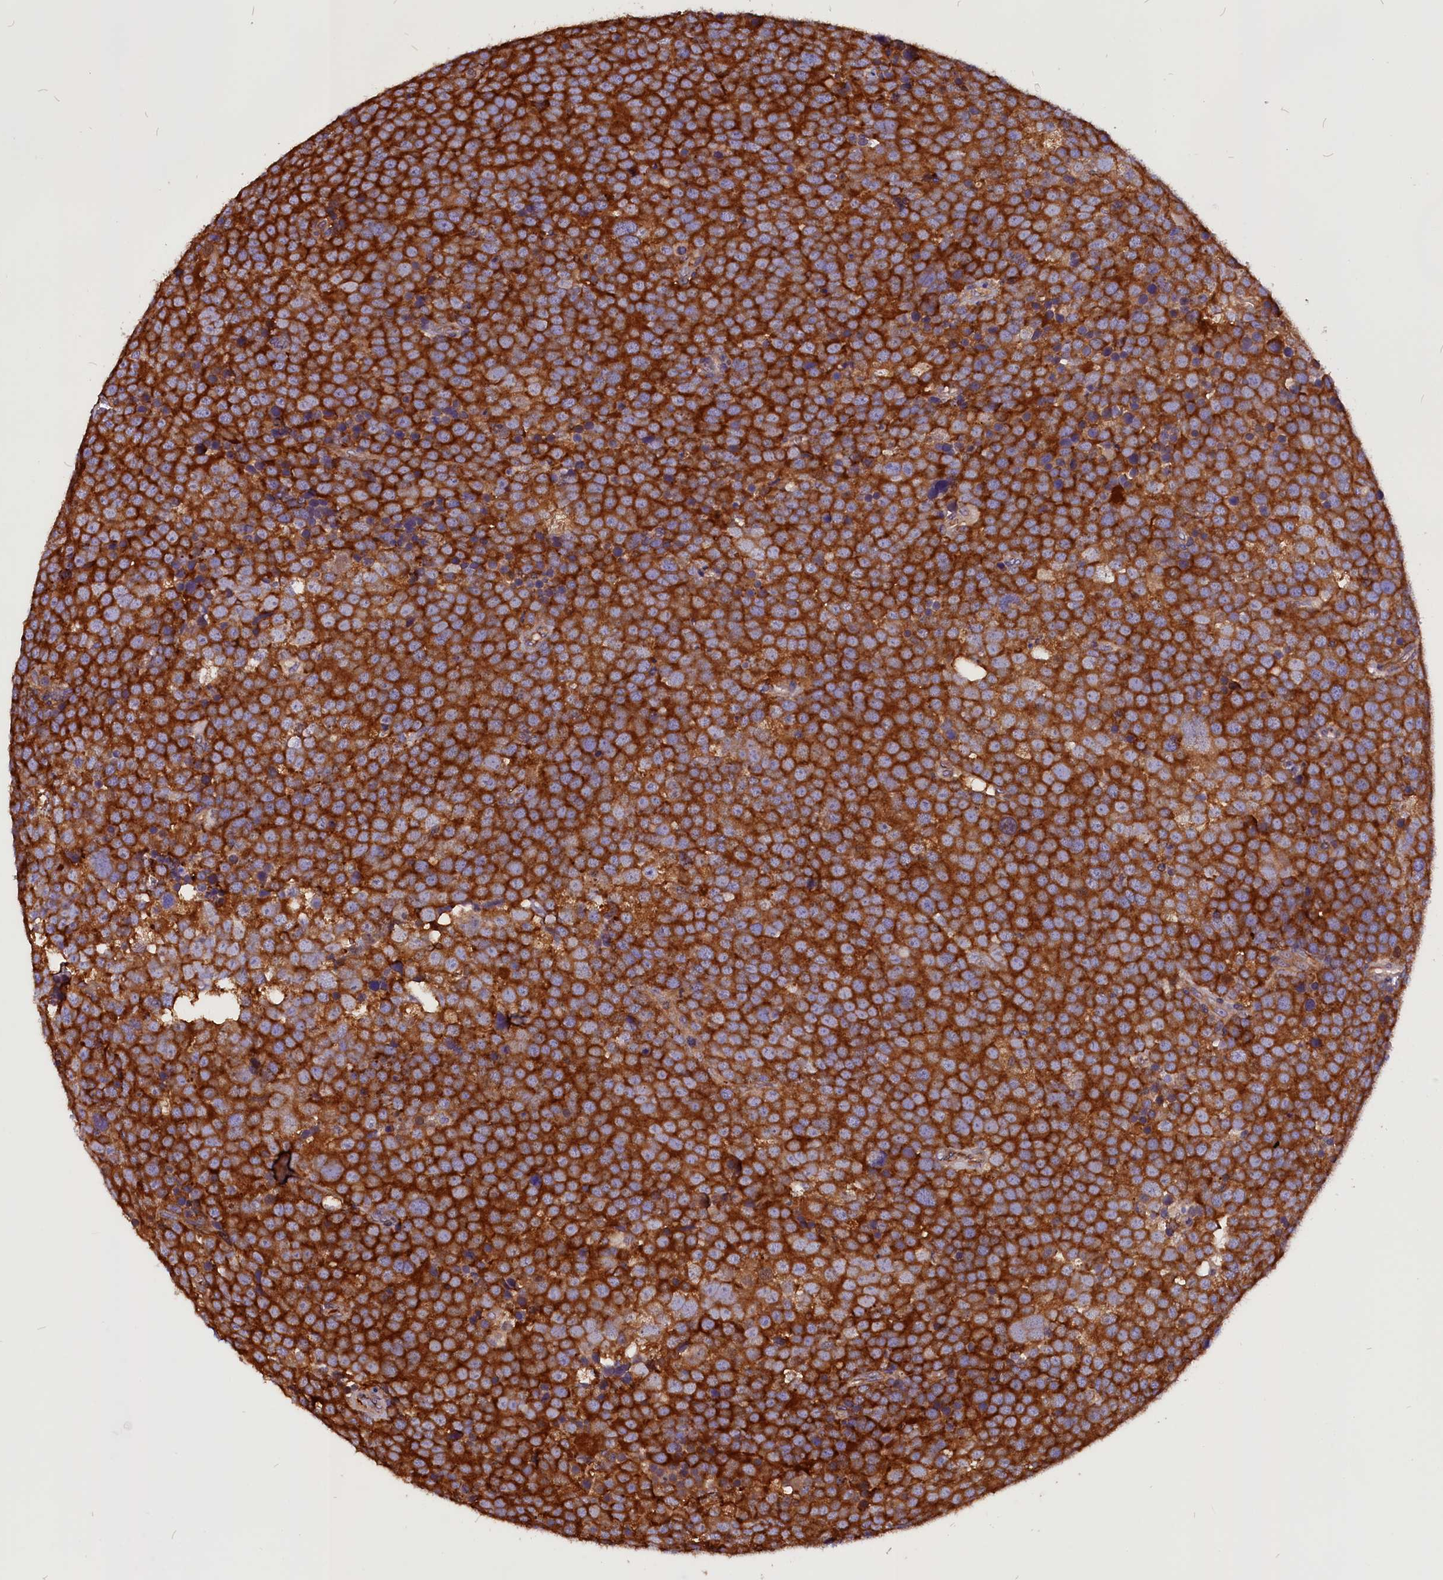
{"staining": {"intensity": "strong", "quantity": ">75%", "location": "cytoplasmic/membranous"}, "tissue": "testis cancer", "cell_type": "Tumor cells", "image_type": "cancer", "snomed": [{"axis": "morphology", "description": "Seminoma, NOS"}, {"axis": "topography", "description": "Testis"}], "caption": "Testis cancer stained with immunohistochemistry (IHC) displays strong cytoplasmic/membranous staining in approximately >75% of tumor cells.", "gene": "EIF3G", "patient": {"sex": "male", "age": 71}}